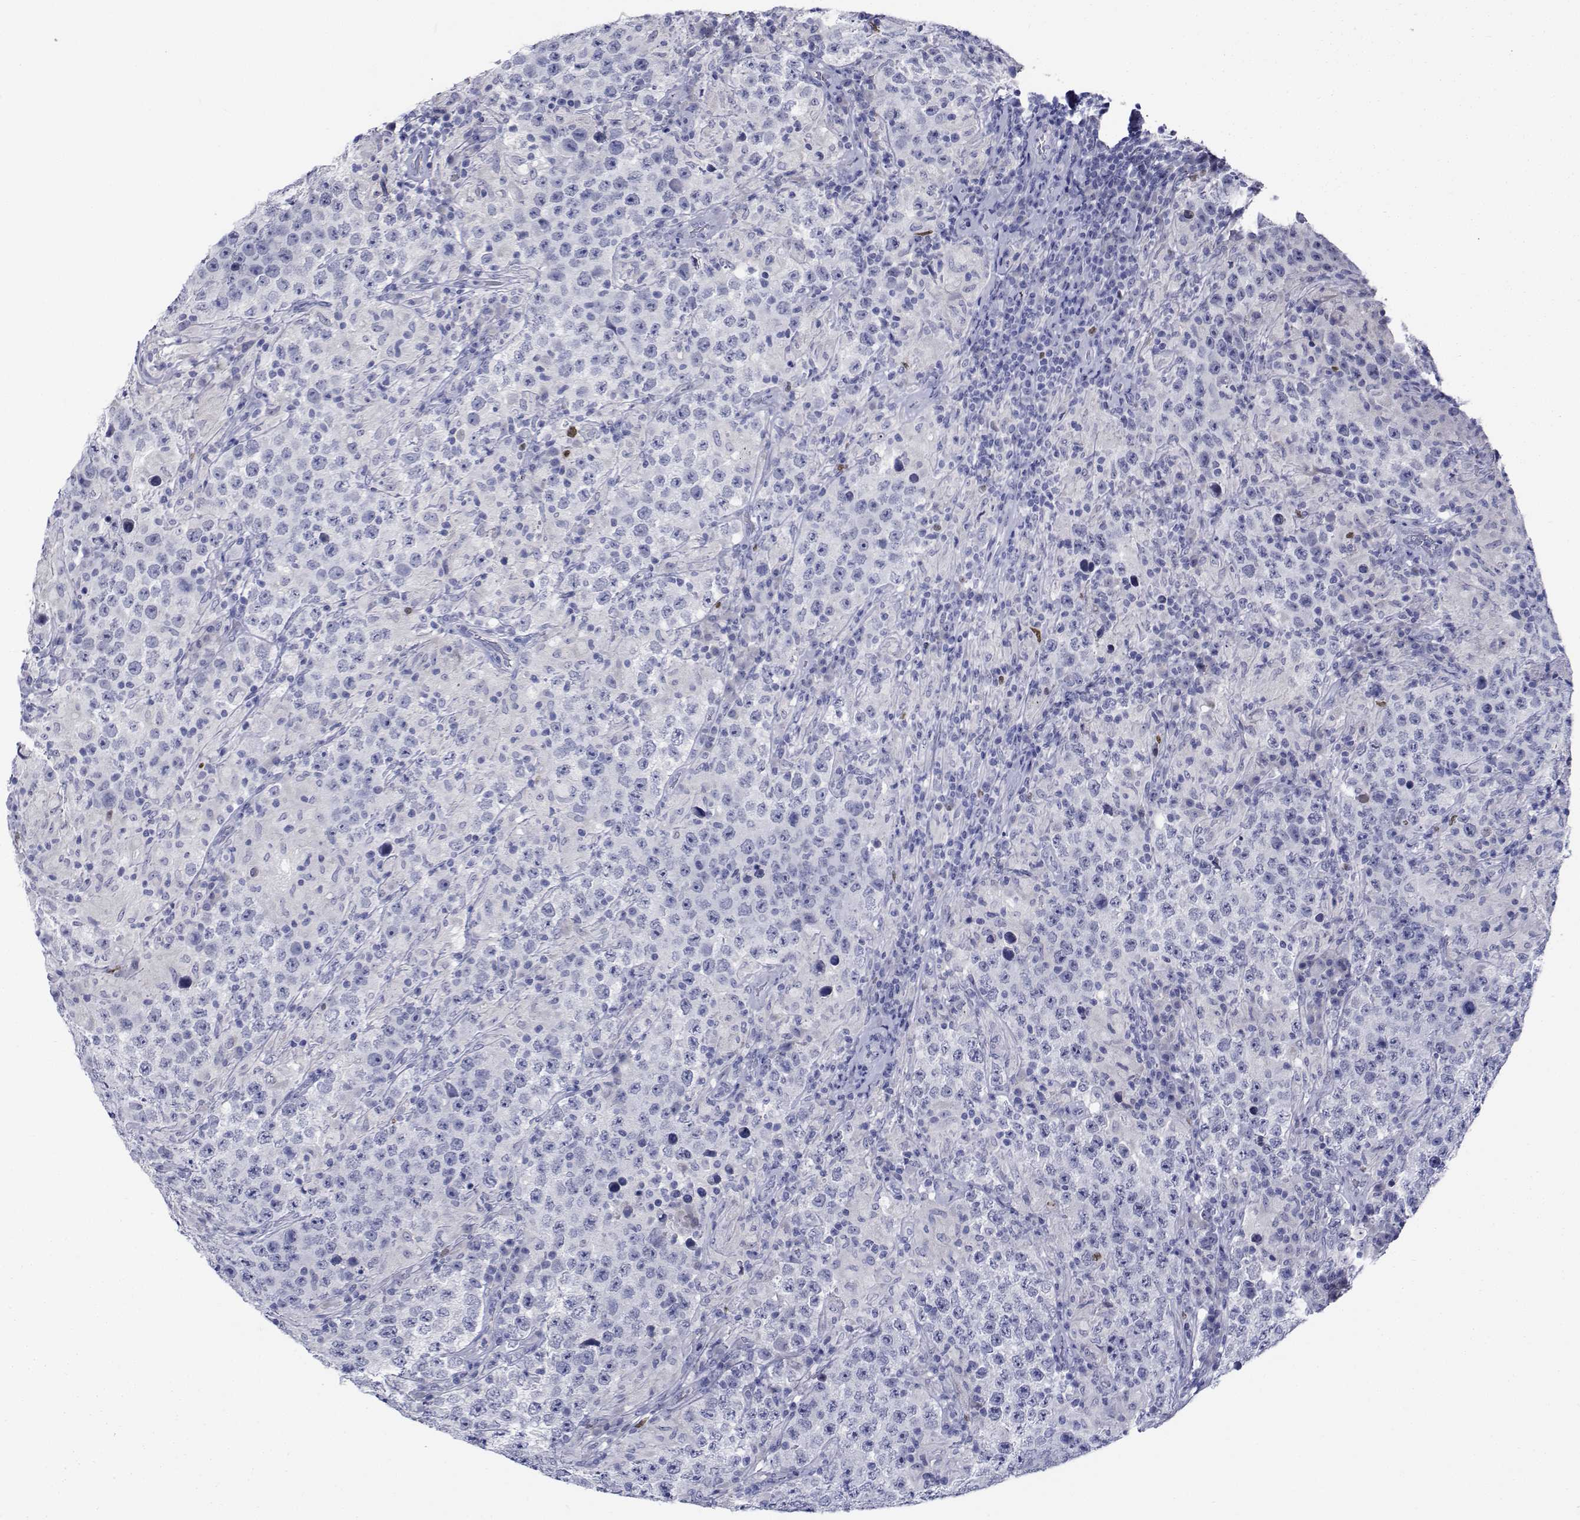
{"staining": {"intensity": "negative", "quantity": "none", "location": "none"}, "tissue": "testis cancer", "cell_type": "Tumor cells", "image_type": "cancer", "snomed": [{"axis": "morphology", "description": "Seminoma, NOS"}, {"axis": "morphology", "description": "Carcinoma, Embryonal, NOS"}, {"axis": "topography", "description": "Testis"}], "caption": "Tumor cells show no significant protein positivity in embryonal carcinoma (testis).", "gene": "PLXNA4", "patient": {"sex": "male", "age": 41}}